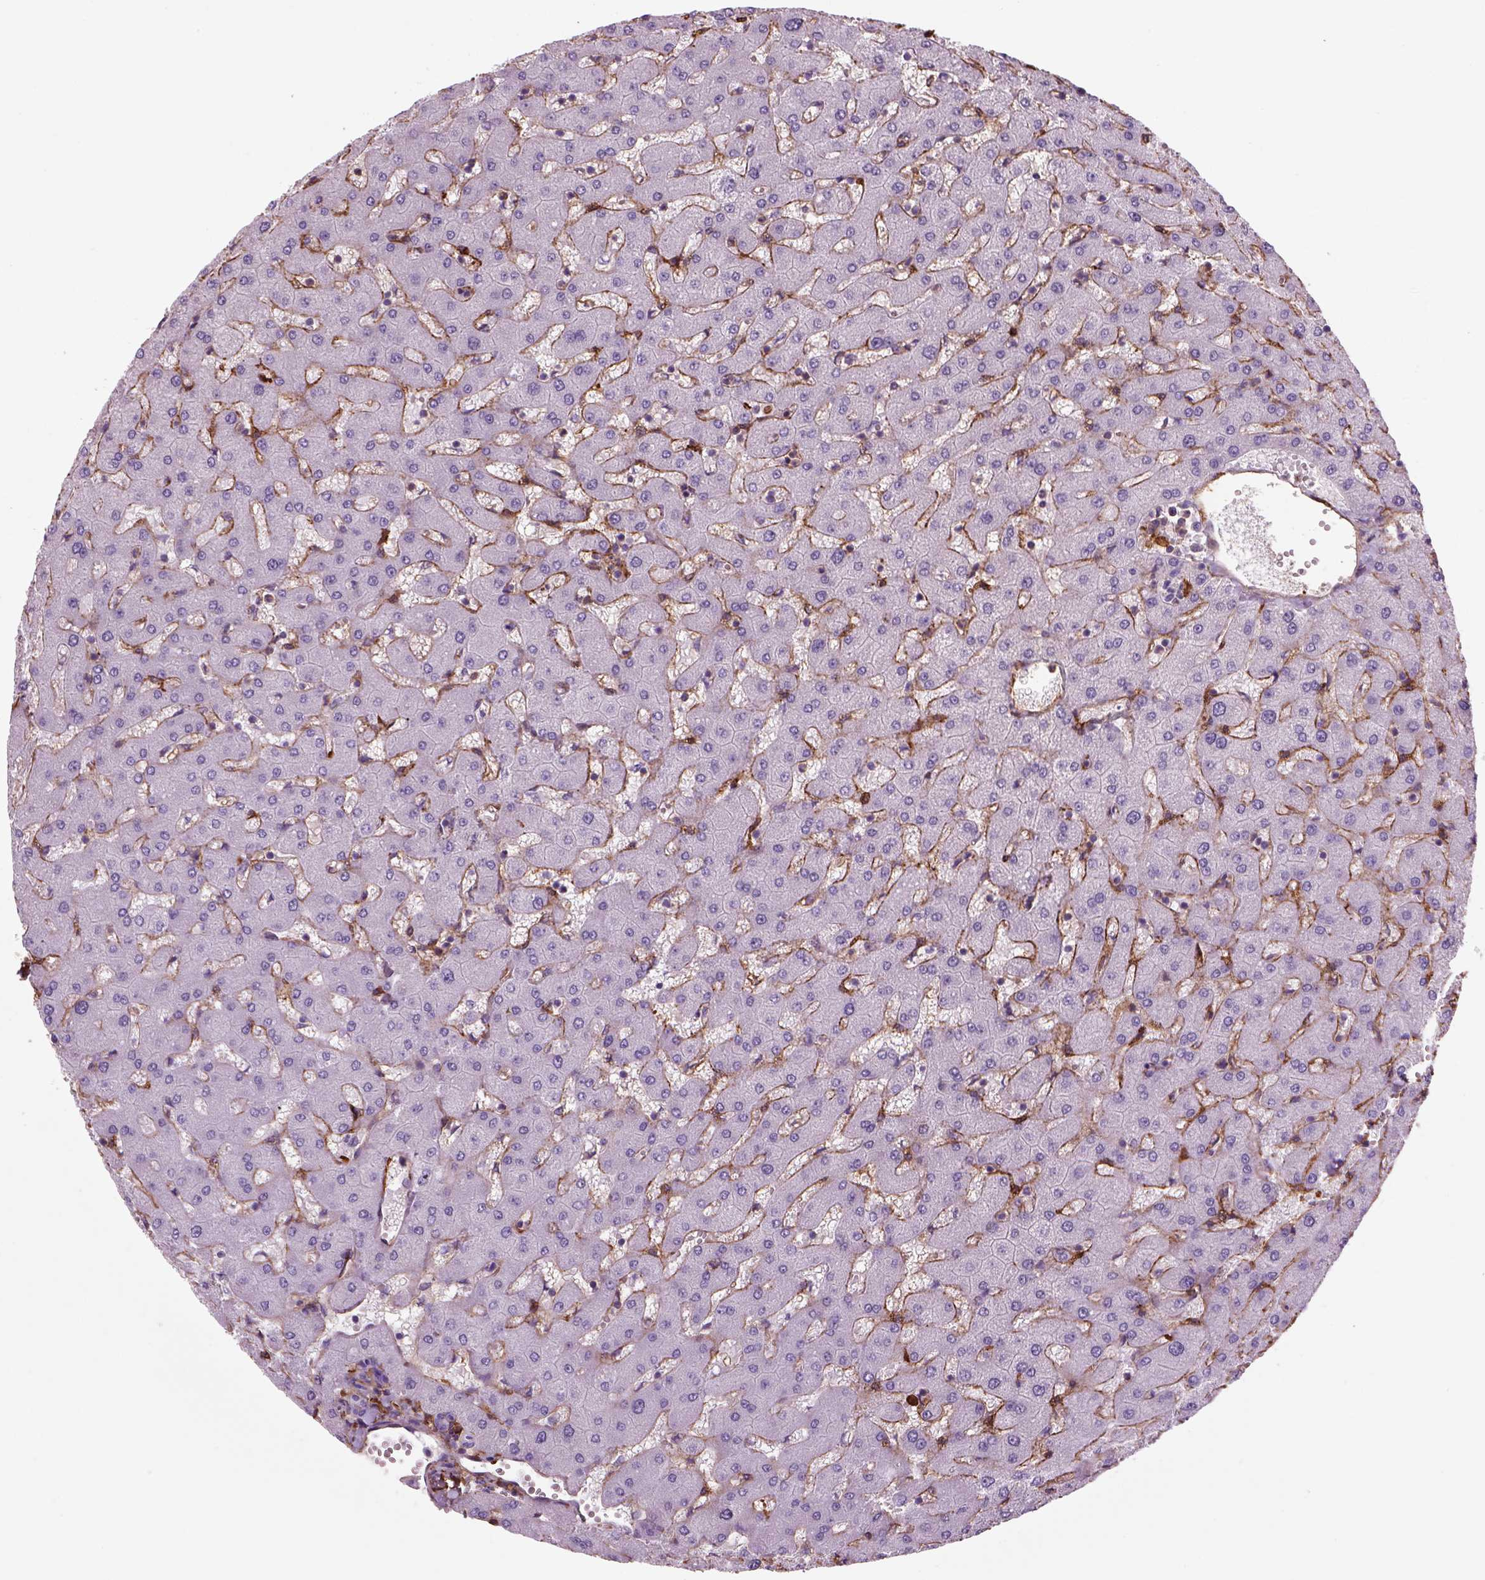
{"staining": {"intensity": "negative", "quantity": "none", "location": "none"}, "tissue": "liver", "cell_type": "Cholangiocytes", "image_type": "normal", "snomed": [{"axis": "morphology", "description": "Normal tissue, NOS"}, {"axis": "topography", "description": "Liver"}], "caption": "The micrograph reveals no staining of cholangiocytes in unremarkable liver. Nuclei are stained in blue.", "gene": "MARCKS", "patient": {"sex": "female", "age": 63}}